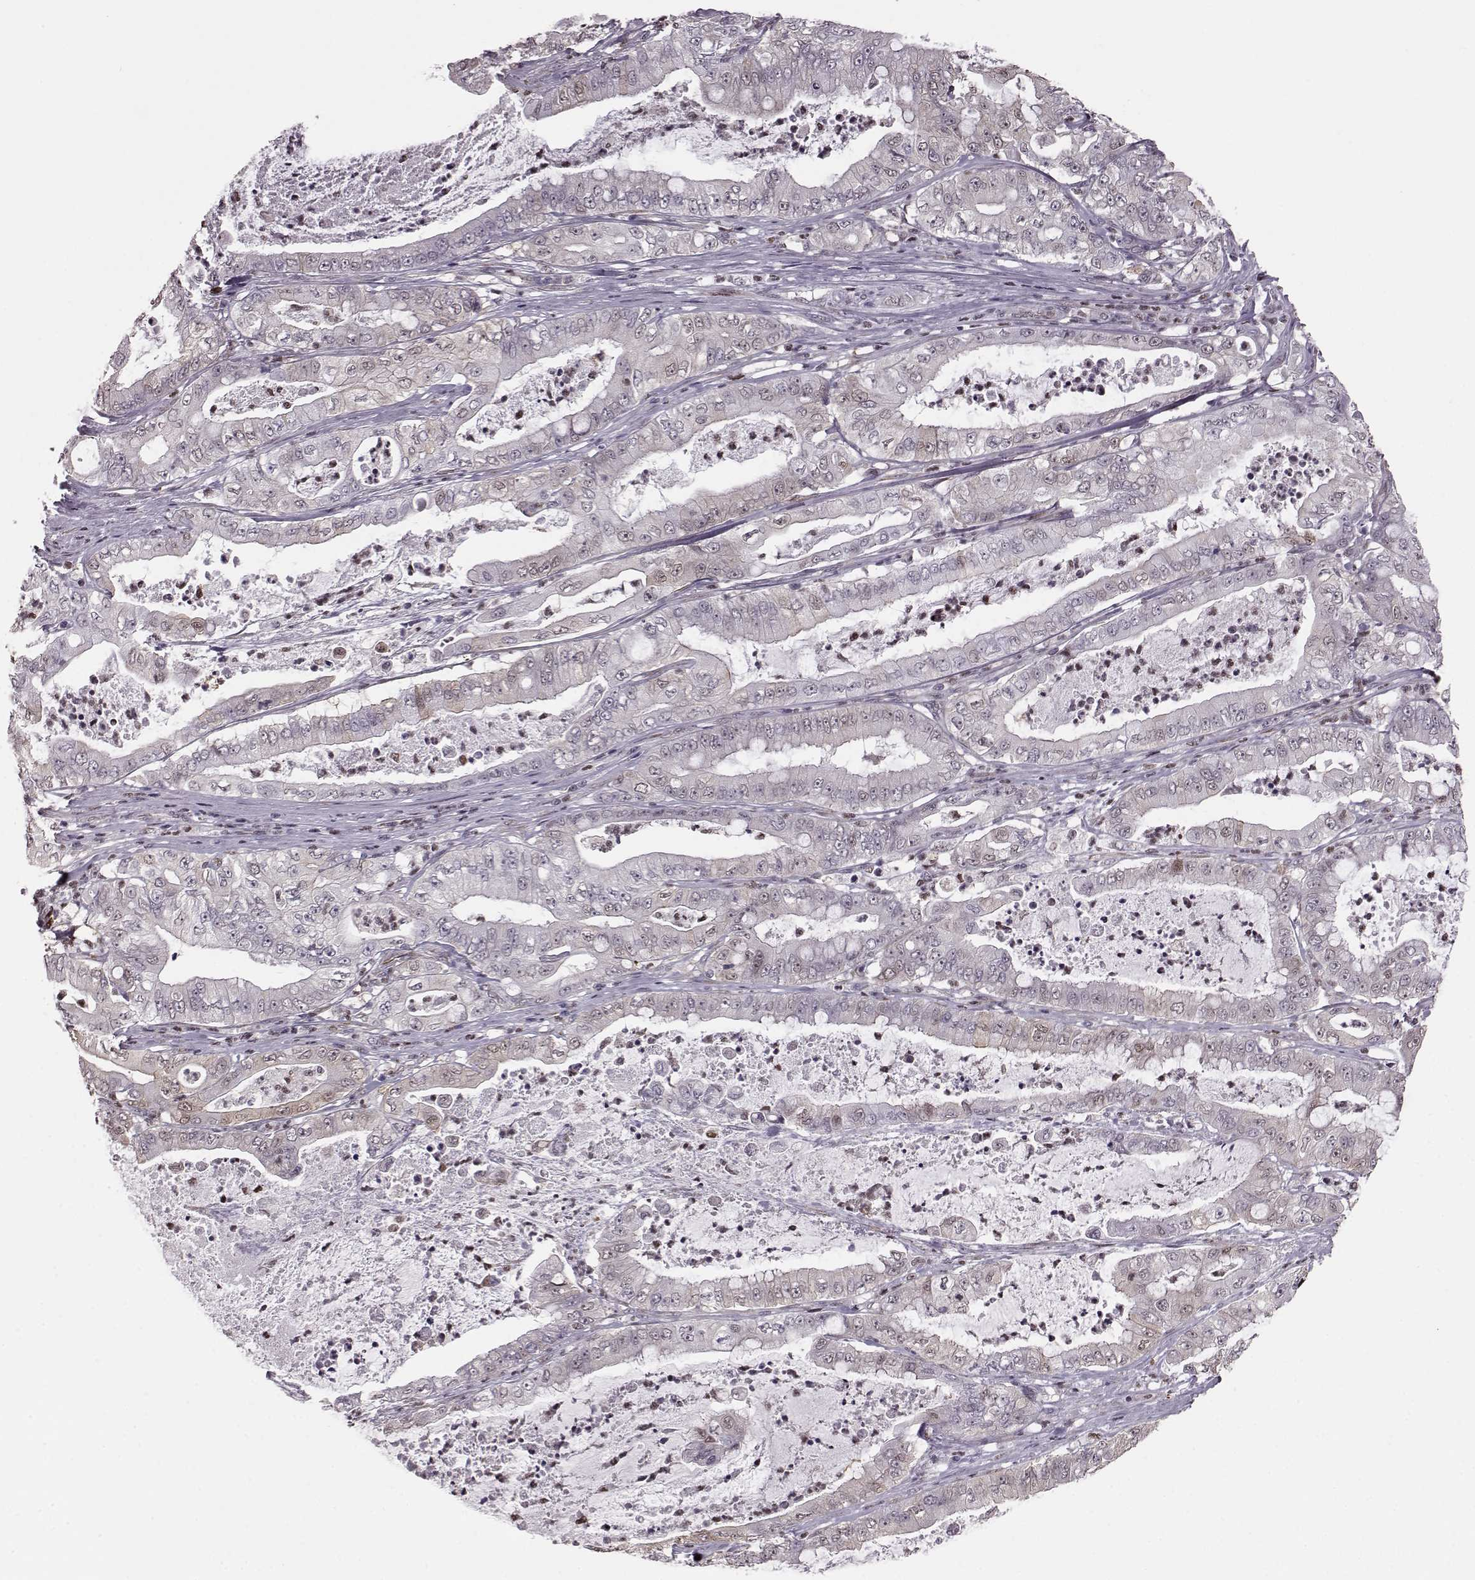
{"staining": {"intensity": "weak", "quantity": "<25%", "location": "cytoplasmic/membranous,nuclear"}, "tissue": "pancreatic cancer", "cell_type": "Tumor cells", "image_type": "cancer", "snomed": [{"axis": "morphology", "description": "Adenocarcinoma, NOS"}, {"axis": "topography", "description": "Pancreas"}], "caption": "Photomicrograph shows no significant protein expression in tumor cells of pancreatic adenocarcinoma. (Stains: DAB (3,3'-diaminobenzidine) immunohistochemistry with hematoxylin counter stain, Microscopy: brightfield microscopy at high magnification).", "gene": "KLF6", "patient": {"sex": "male", "age": 71}}